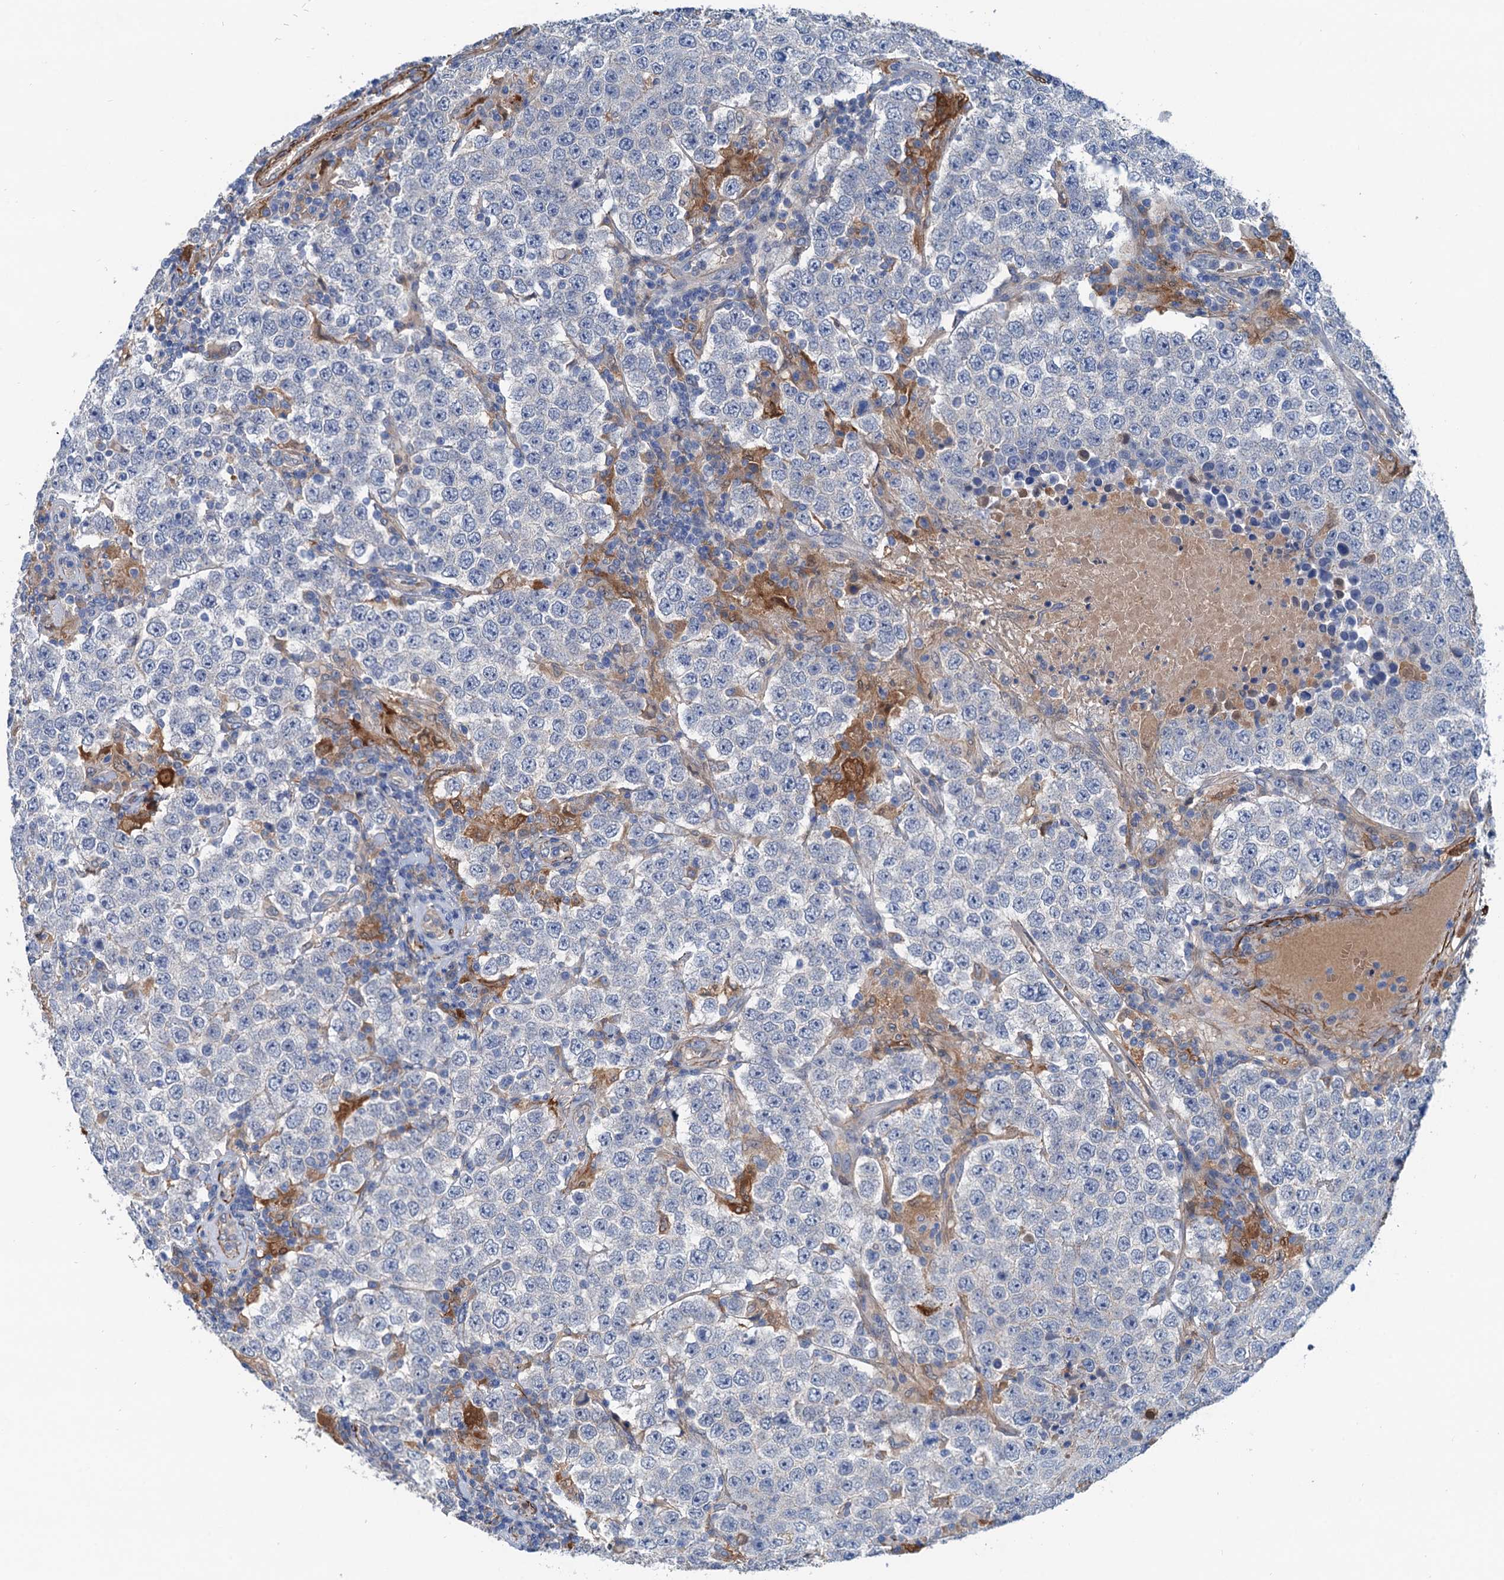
{"staining": {"intensity": "negative", "quantity": "none", "location": "none"}, "tissue": "testis cancer", "cell_type": "Tumor cells", "image_type": "cancer", "snomed": [{"axis": "morphology", "description": "Normal tissue, NOS"}, {"axis": "morphology", "description": "Urothelial carcinoma, High grade"}, {"axis": "morphology", "description": "Seminoma, NOS"}, {"axis": "morphology", "description": "Carcinoma, Embryonal, NOS"}, {"axis": "topography", "description": "Urinary bladder"}, {"axis": "topography", "description": "Testis"}], "caption": "An image of testis cancer stained for a protein exhibits no brown staining in tumor cells. (DAB (3,3'-diaminobenzidine) immunohistochemistry visualized using brightfield microscopy, high magnification).", "gene": "CSTPP1", "patient": {"sex": "male", "age": 41}}